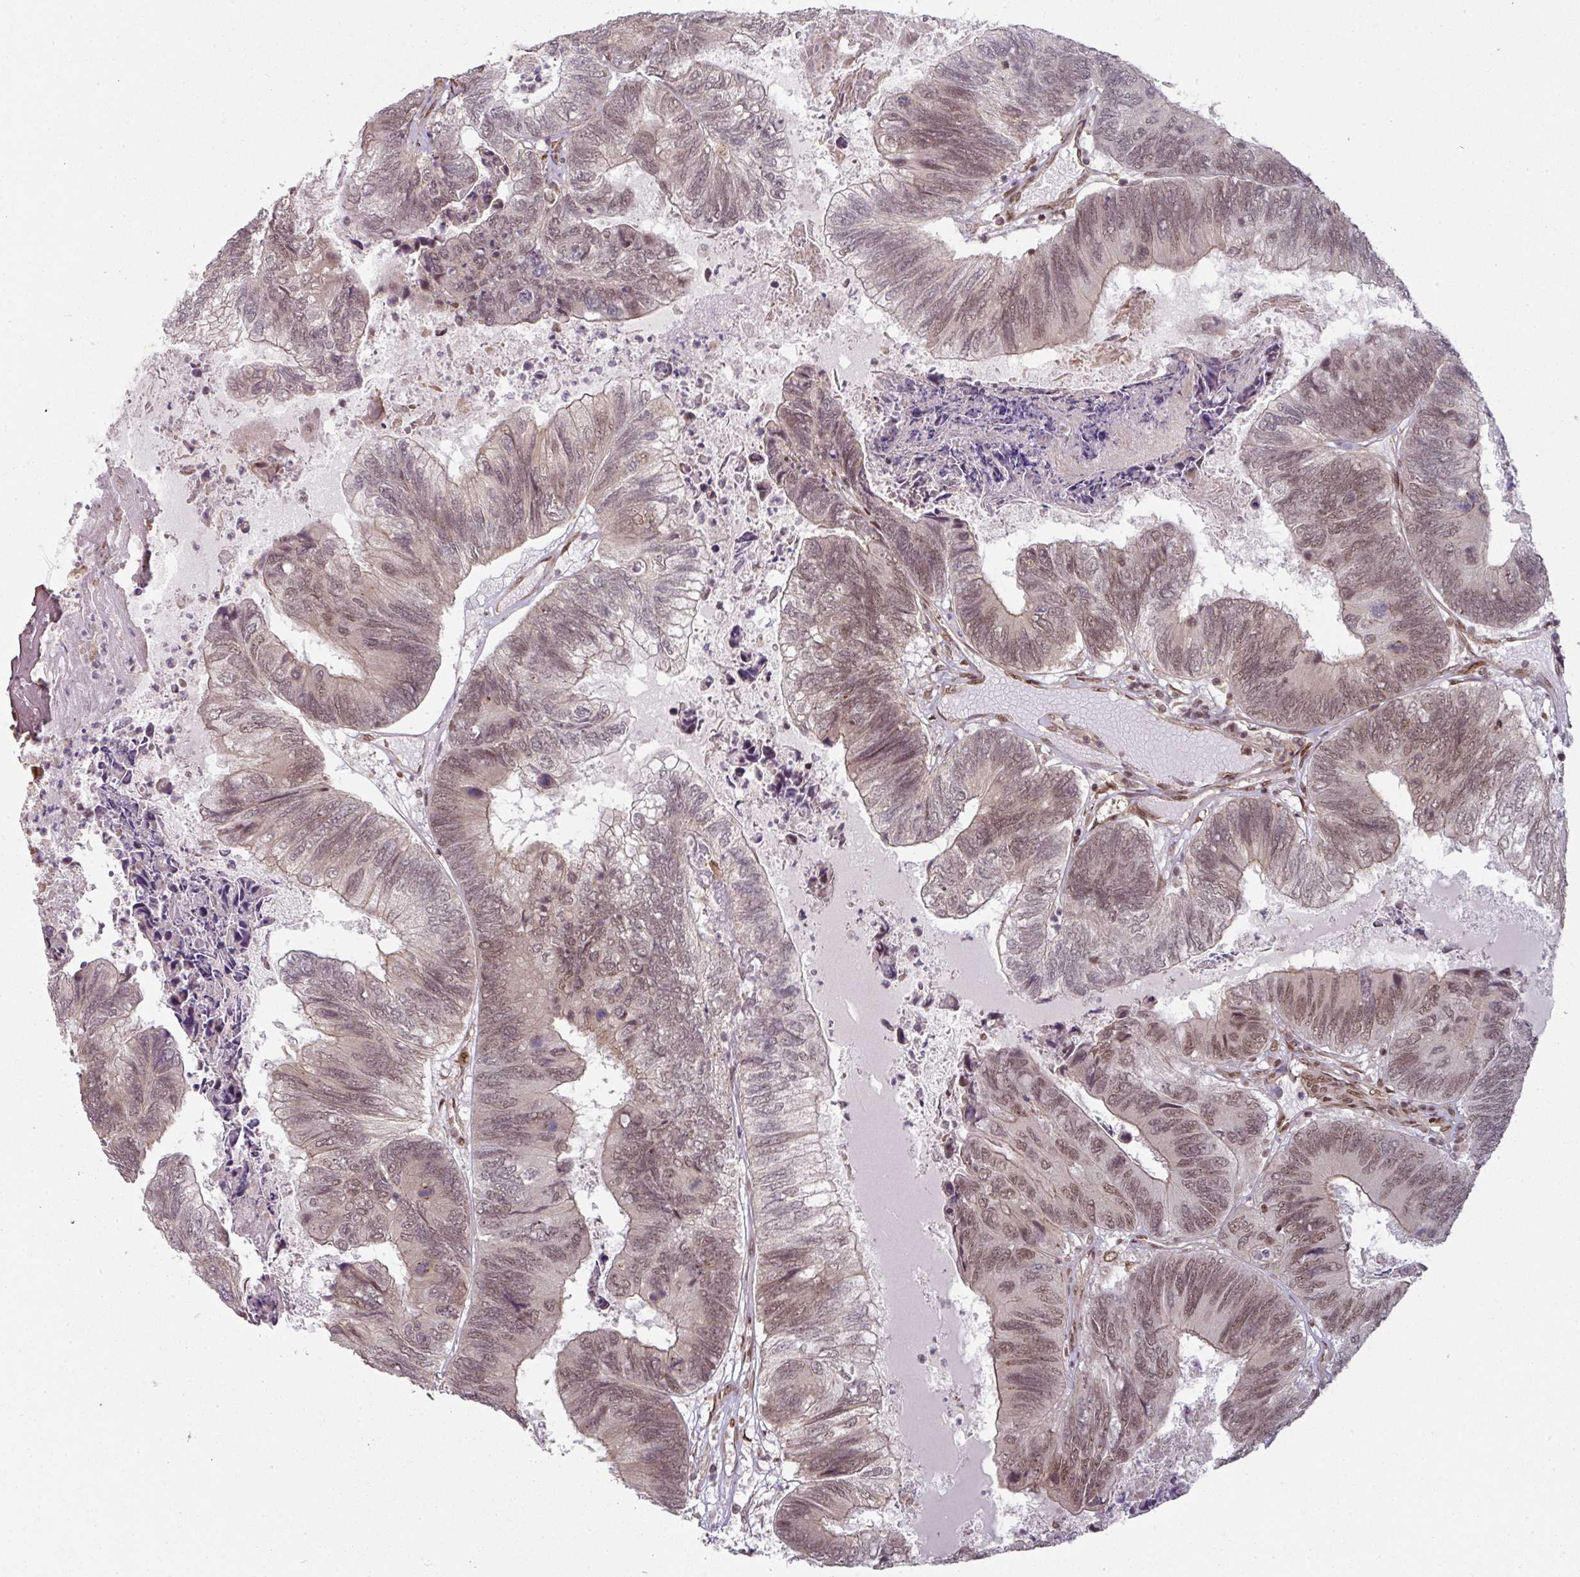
{"staining": {"intensity": "weak", "quantity": ">75%", "location": "cytoplasmic/membranous,nuclear"}, "tissue": "colorectal cancer", "cell_type": "Tumor cells", "image_type": "cancer", "snomed": [{"axis": "morphology", "description": "Adenocarcinoma, NOS"}, {"axis": "topography", "description": "Colon"}], "caption": "This micrograph exhibits colorectal cancer (adenocarcinoma) stained with immunohistochemistry to label a protein in brown. The cytoplasmic/membranous and nuclear of tumor cells show weak positivity for the protein. Nuclei are counter-stained blue.", "gene": "SIK3", "patient": {"sex": "female", "age": 67}}